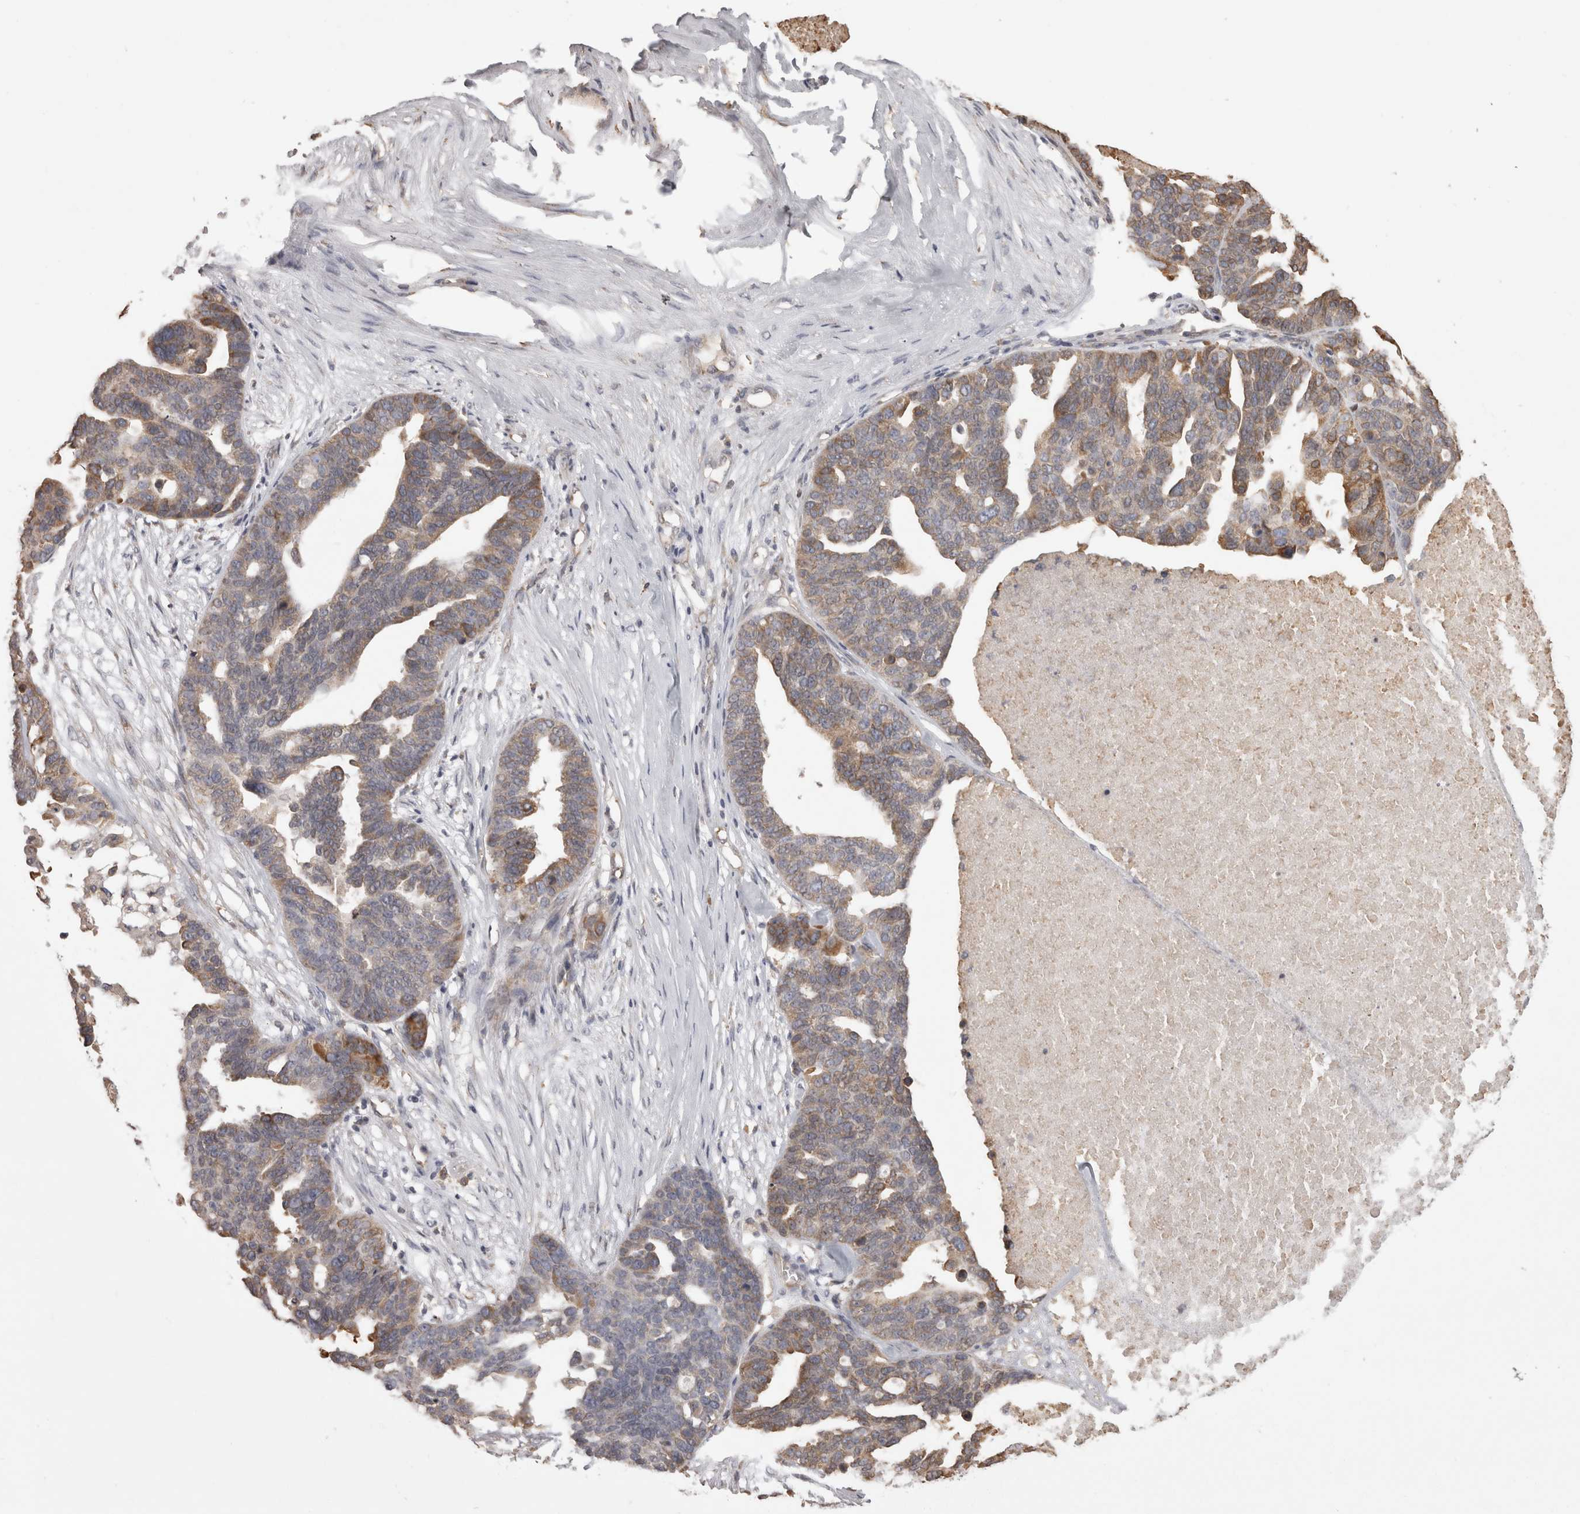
{"staining": {"intensity": "moderate", "quantity": "<25%", "location": "cytoplasmic/membranous"}, "tissue": "ovarian cancer", "cell_type": "Tumor cells", "image_type": "cancer", "snomed": [{"axis": "morphology", "description": "Cystadenocarcinoma, serous, NOS"}, {"axis": "topography", "description": "Ovary"}], "caption": "Human ovarian serous cystadenocarcinoma stained with a brown dye displays moderate cytoplasmic/membranous positive positivity in approximately <25% of tumor cells.", "gene": "PON2", "patient": {"sex": "female", "age": 59}}